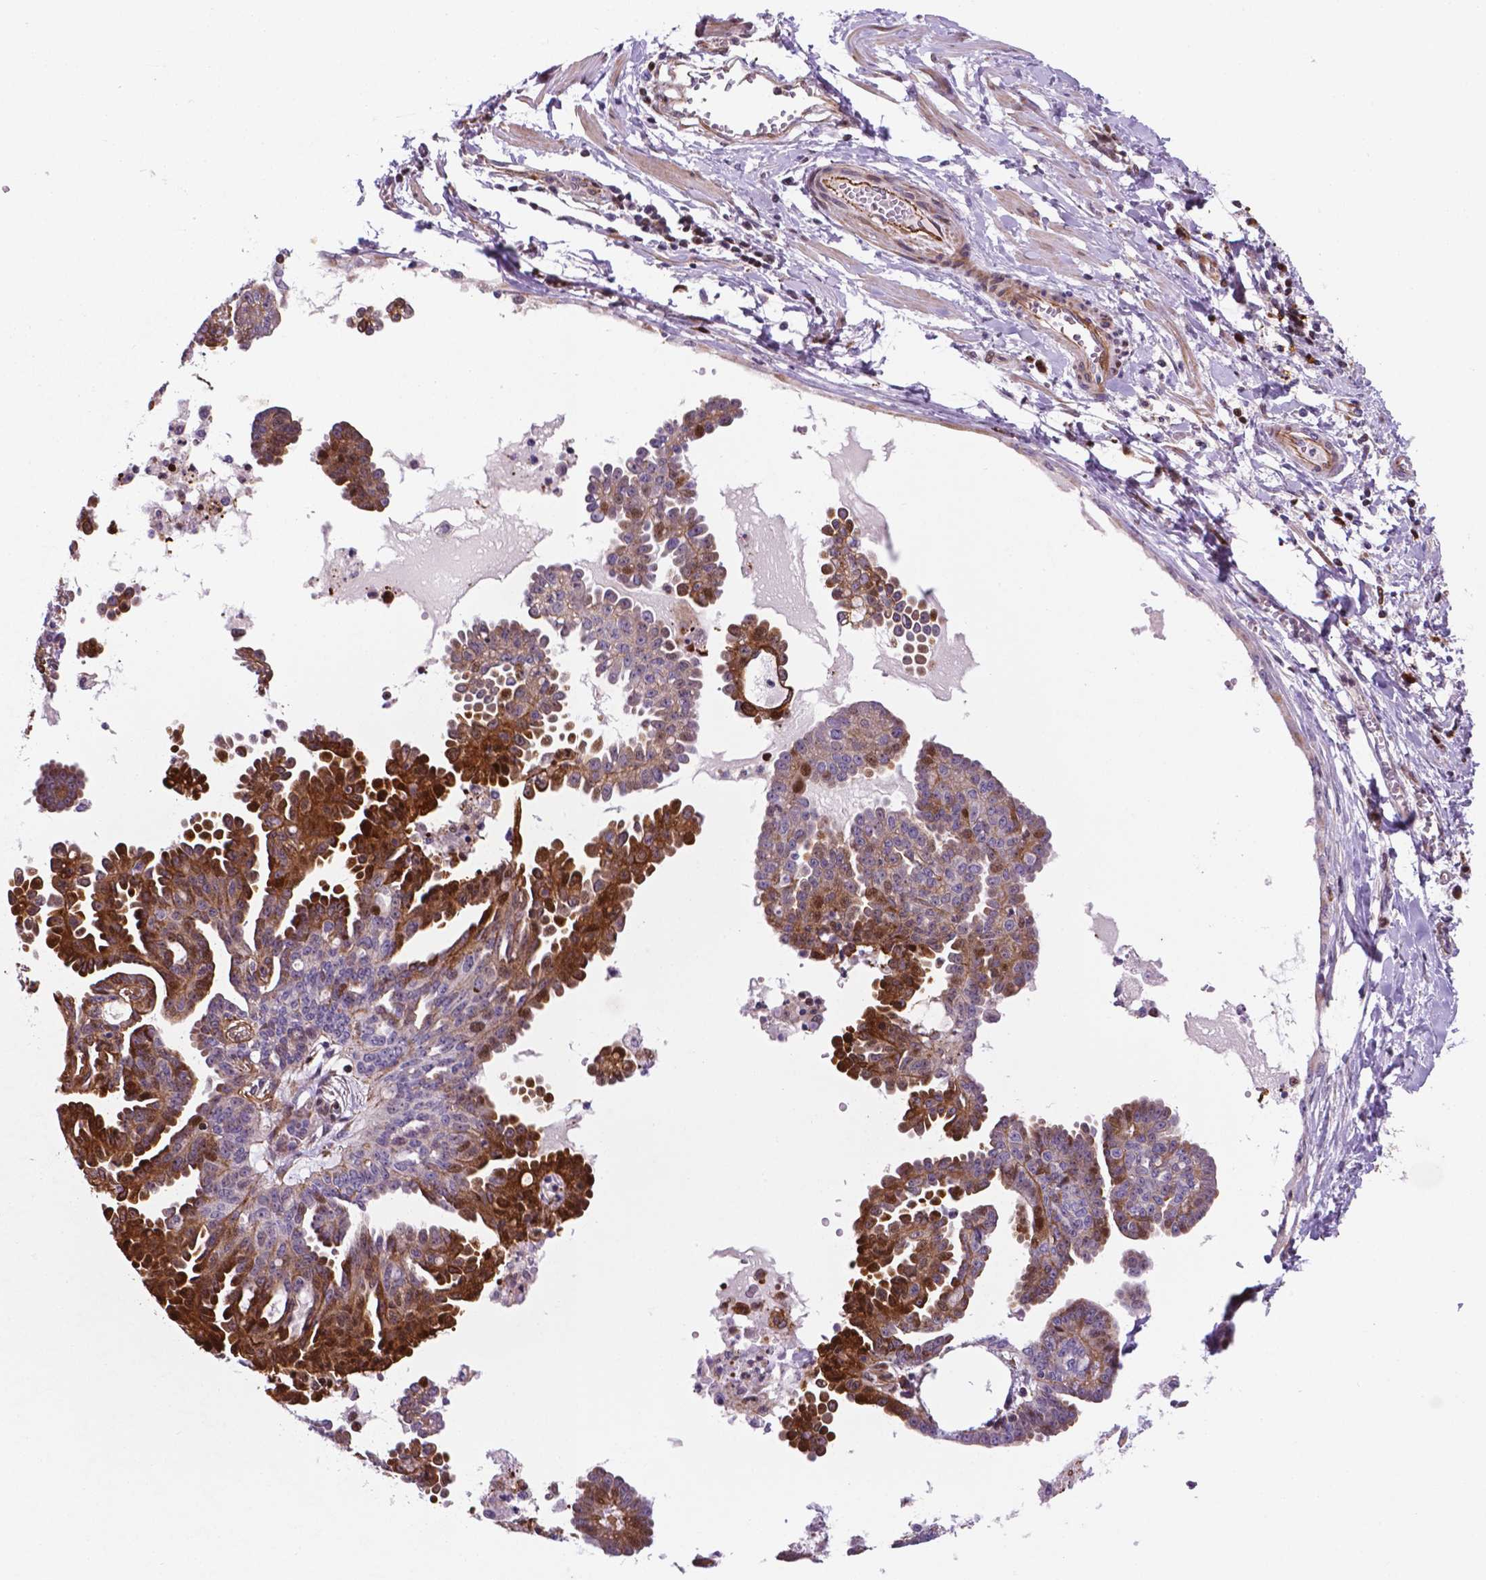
{"staining": {"intensity": "strong", "quantity": "25%-75%", "location": "cytoplasmic/membranous,nuclear"}, "tissue": "ovarian cancer", "cell_type": "Tumor cells", "image_type": "cancer", "snomed": [{"axis": "morphology", "description": "Cystadenocarcinoma, serous, NOS"}, {"axis": "topography", "description": "Ovary"}], "caption": "The immunohistochemical stain labels strong cytoplasmic/membranous and nuclear staining in tumor cells of serous cystadenocarcinoma (ovarian) tissue.", "gene": "TM4SF20", "patient": {"sex": "female", "age": 71}}